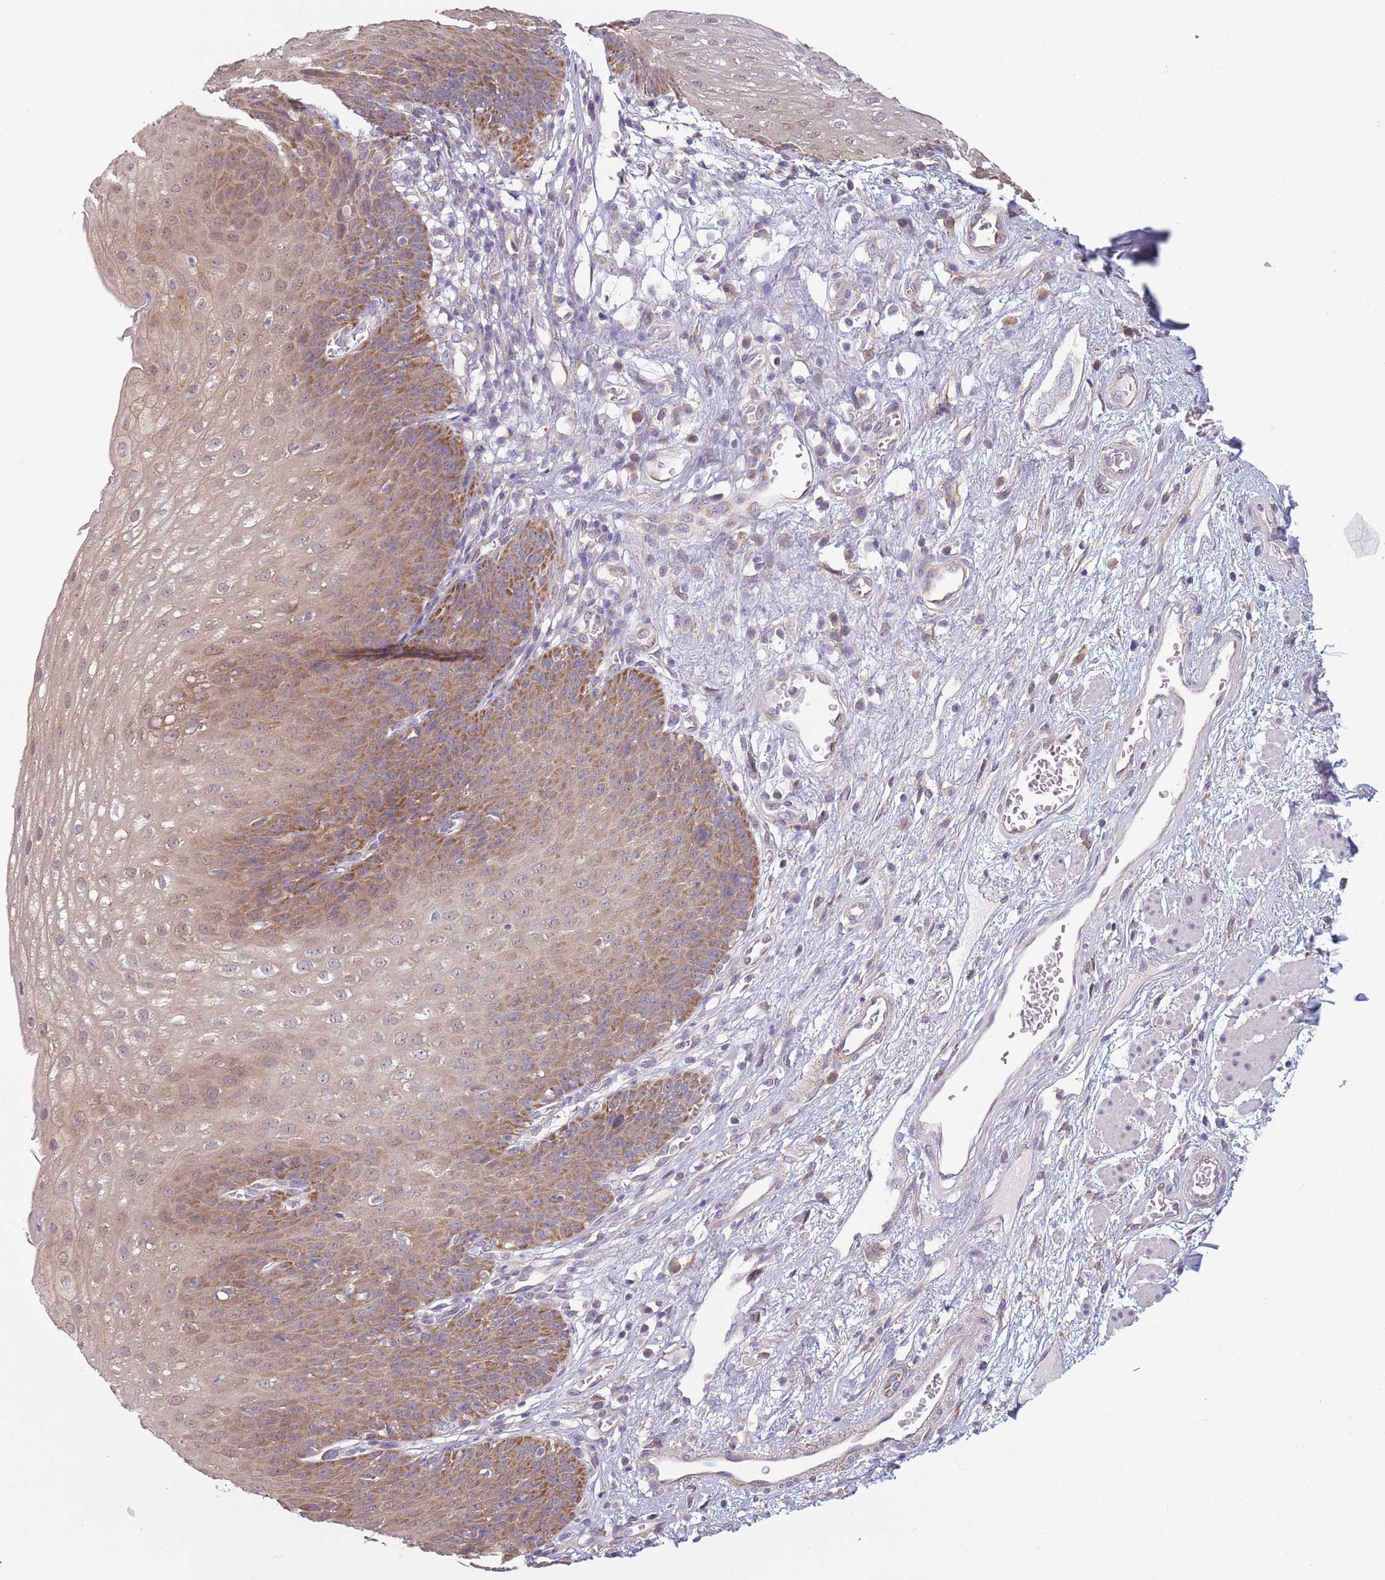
{"staining": {"intensity": "moderate", "quantity": ">75%", "location": "cytoplasmic/membranous"}, "tissue": "esophagus", "cell_type": "Squamous epithelial cells", "image_type": "normal", "snomed": [{"axis": "morphology", "description": "Normal tissue, NOS"}, {"axis": "topography", "description": "Esophagus"}], "caption": "An immunohistochemistry micrograph of normal tissue is shown. Protein staining in brown highlights moderate cytoplasmic/membranous positivity in esophagus within squamous epithelial cells.", "gene": "COQ5", "patient": {"sex": "male", "age": 71}}